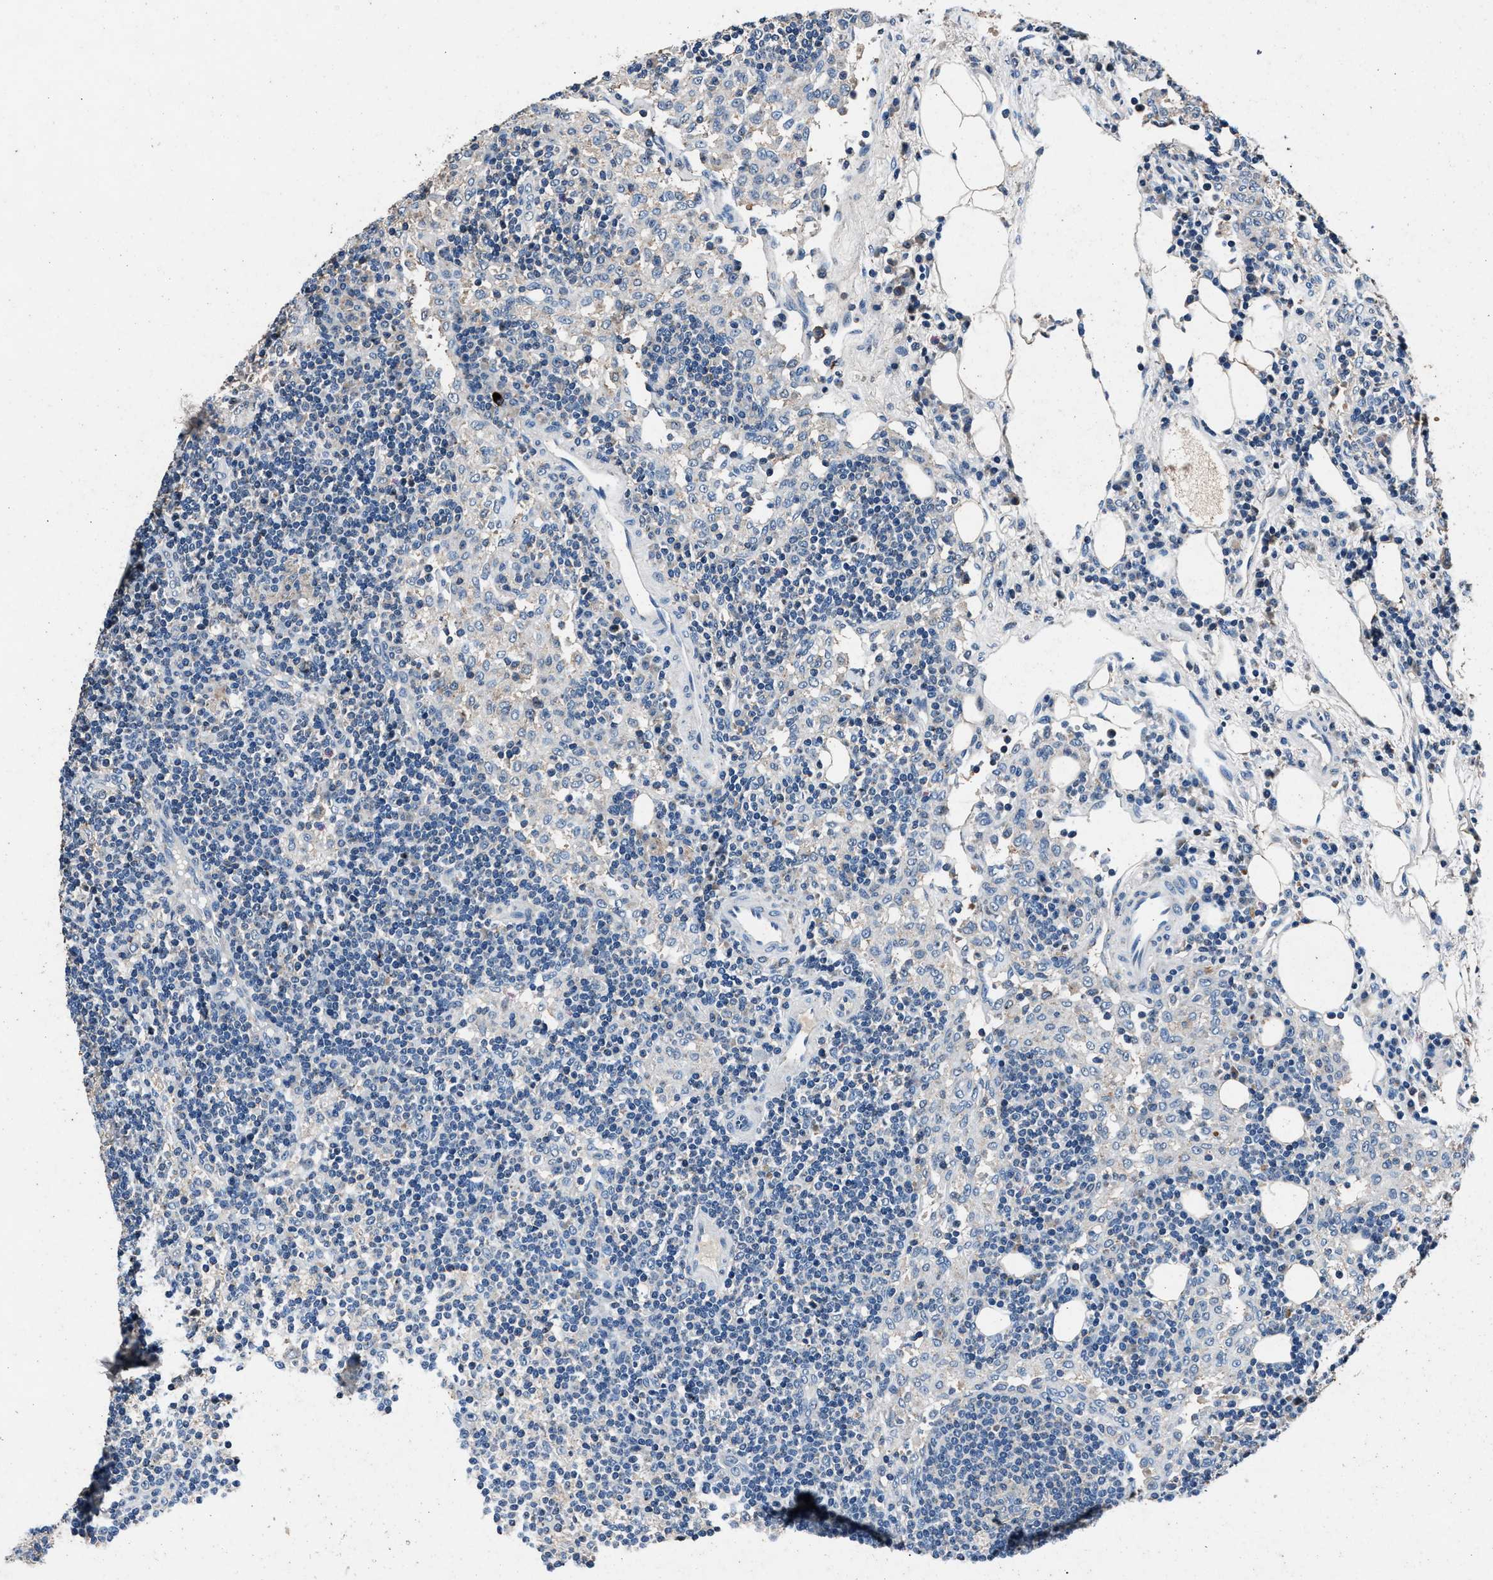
{"staining": {"intensity": "negative", "quantity": "none", "location": "none"}, "tissue": "lymph node", "cell_type": "Germinal center cells", "image_type": "normal", "snomed": [{"axis": "morphology", "description": "Normal tissue, NOS"}, {"axis": "morphology", "description": "Carcinoid, malignant, NOS"}, {"axis": "topography", "description": "Lymph node"}], "caption": "This is an IHC histopathology image of unremarkable human lymph node. There is no staining in germinal center cells.", "gene": "DENND6B", "patient": {"sex": "male", "age": 47}}